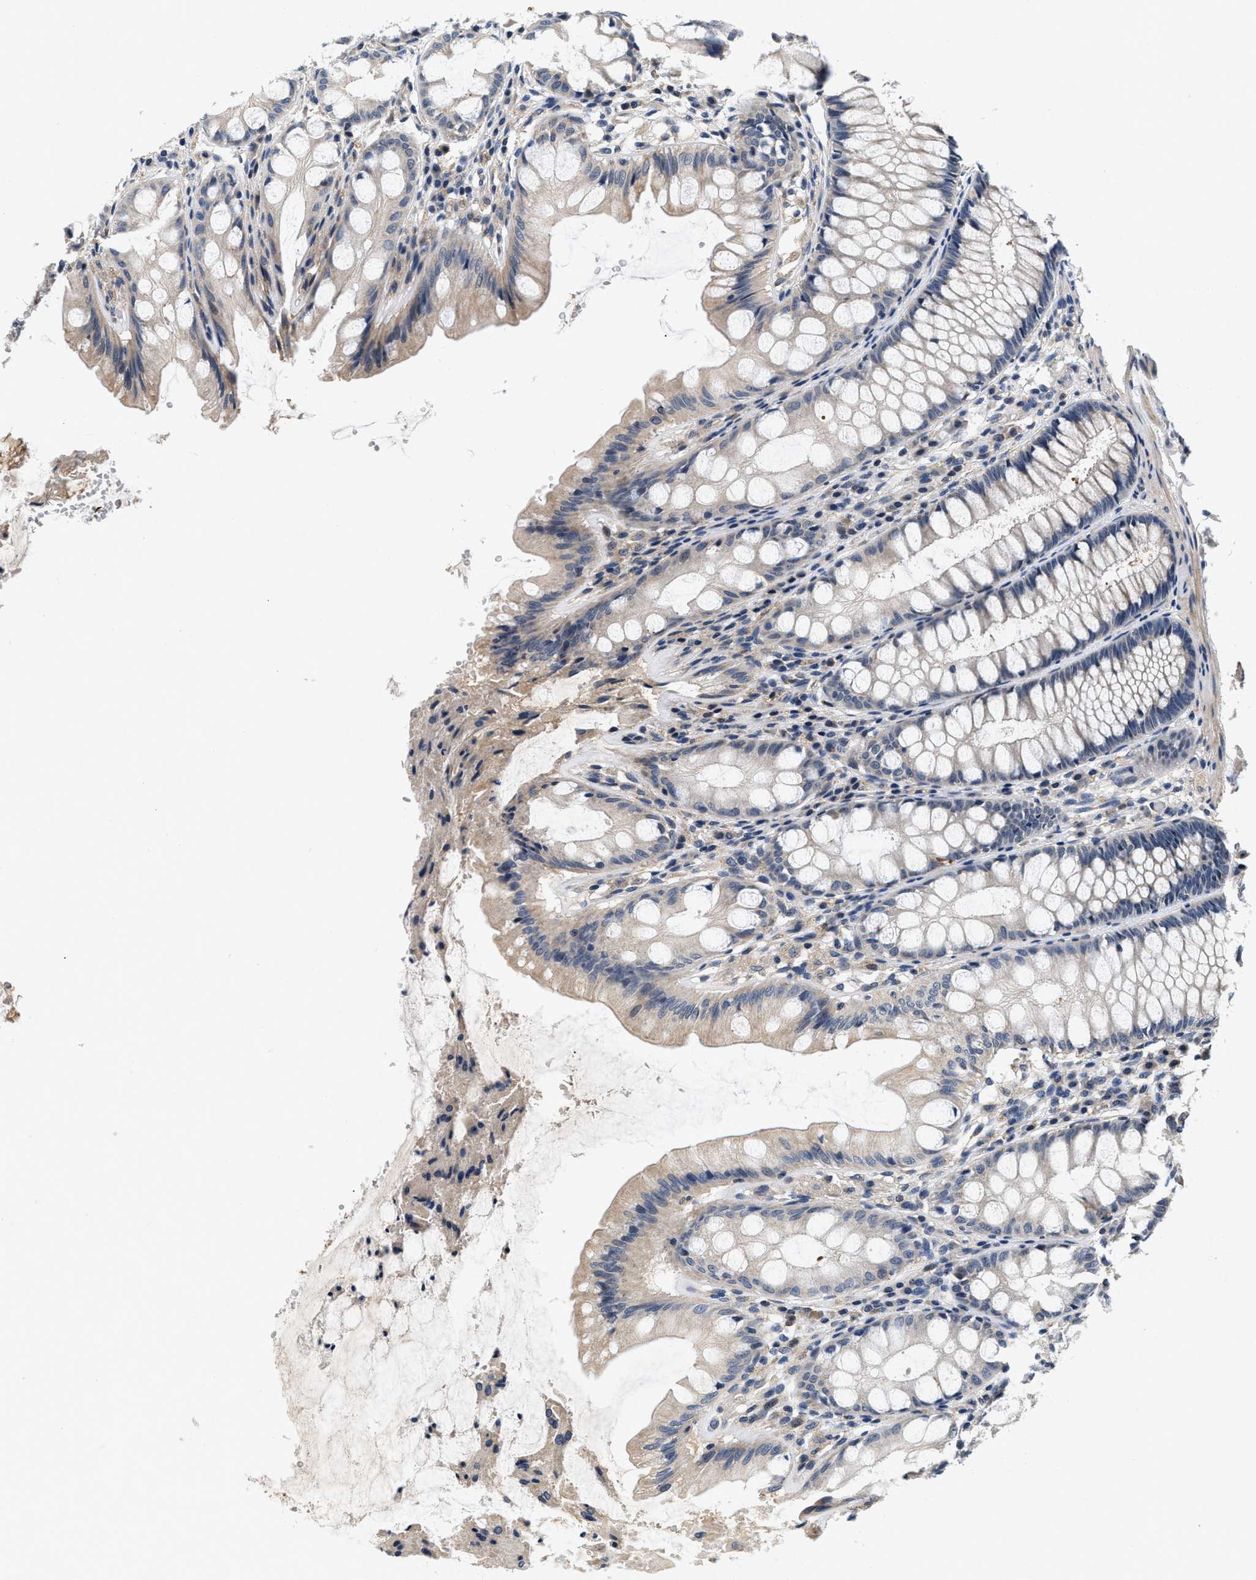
{"staining": {"intensity": "negative", "quantity": "none", "location": "none"}, "tissue": "colon", "cell_type": "Endothelial cells", "image_type": "normal", "snomed": [{"axis": "morphology", "description": "Normal tissue, NOS"}, {"axis": "topography", "description": "Colon"}], "caption": "IHC of benign human colon displays no staining in endothelial cells.", "gene": "PDP1", "patient": {"sex": "male", "age": 47}}